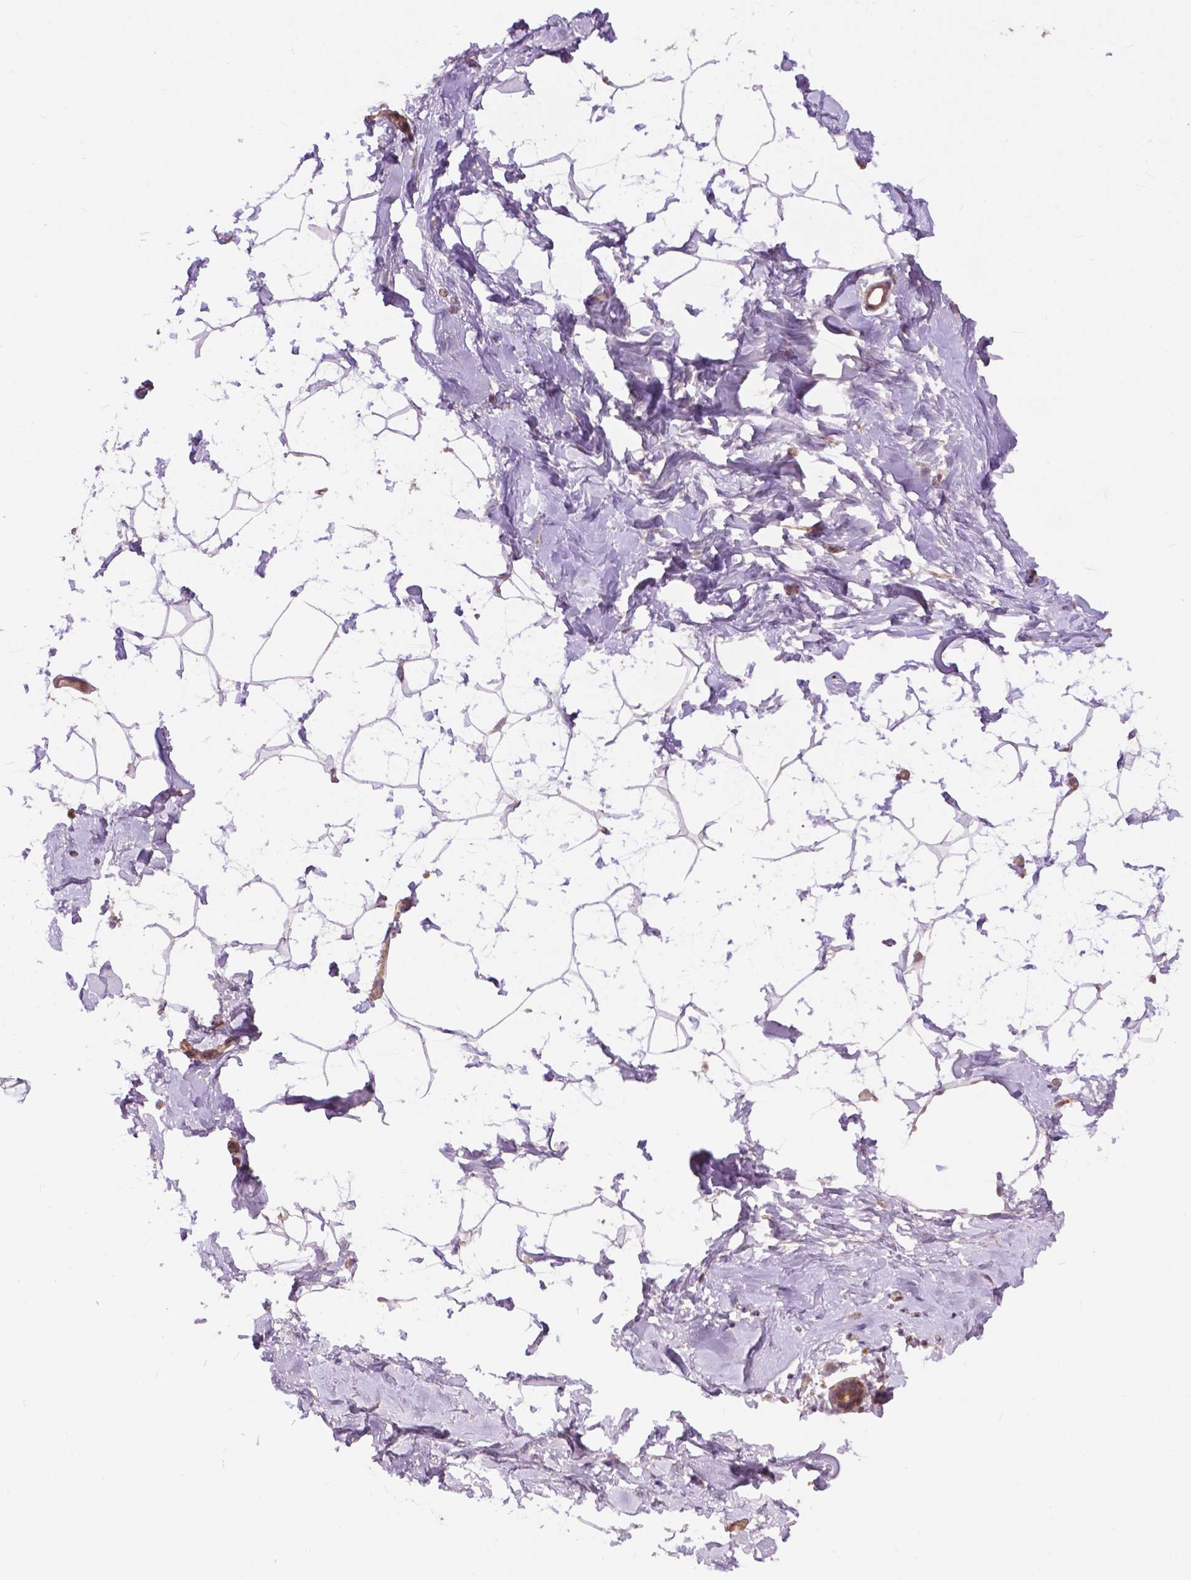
{"staining": {"intensity": "moderate", "quantity": ">75%", "location": "nuclear"}, "tissue": "breast", "cell_type": "Adipocytes", "image_type": "normal", "snomed": [{"axis": "morphology", "description": "Normal tissue, NOS"}, {"axis": "topography", "description": "Breast"}], "caption": "Moderate nuclear expression for a protein is present in about >75% of adipocytes of normal breast using immunohistochemistry (IHC).", "gene": "CHMP4A", "patient": {"sex": "female", "age": 32}}